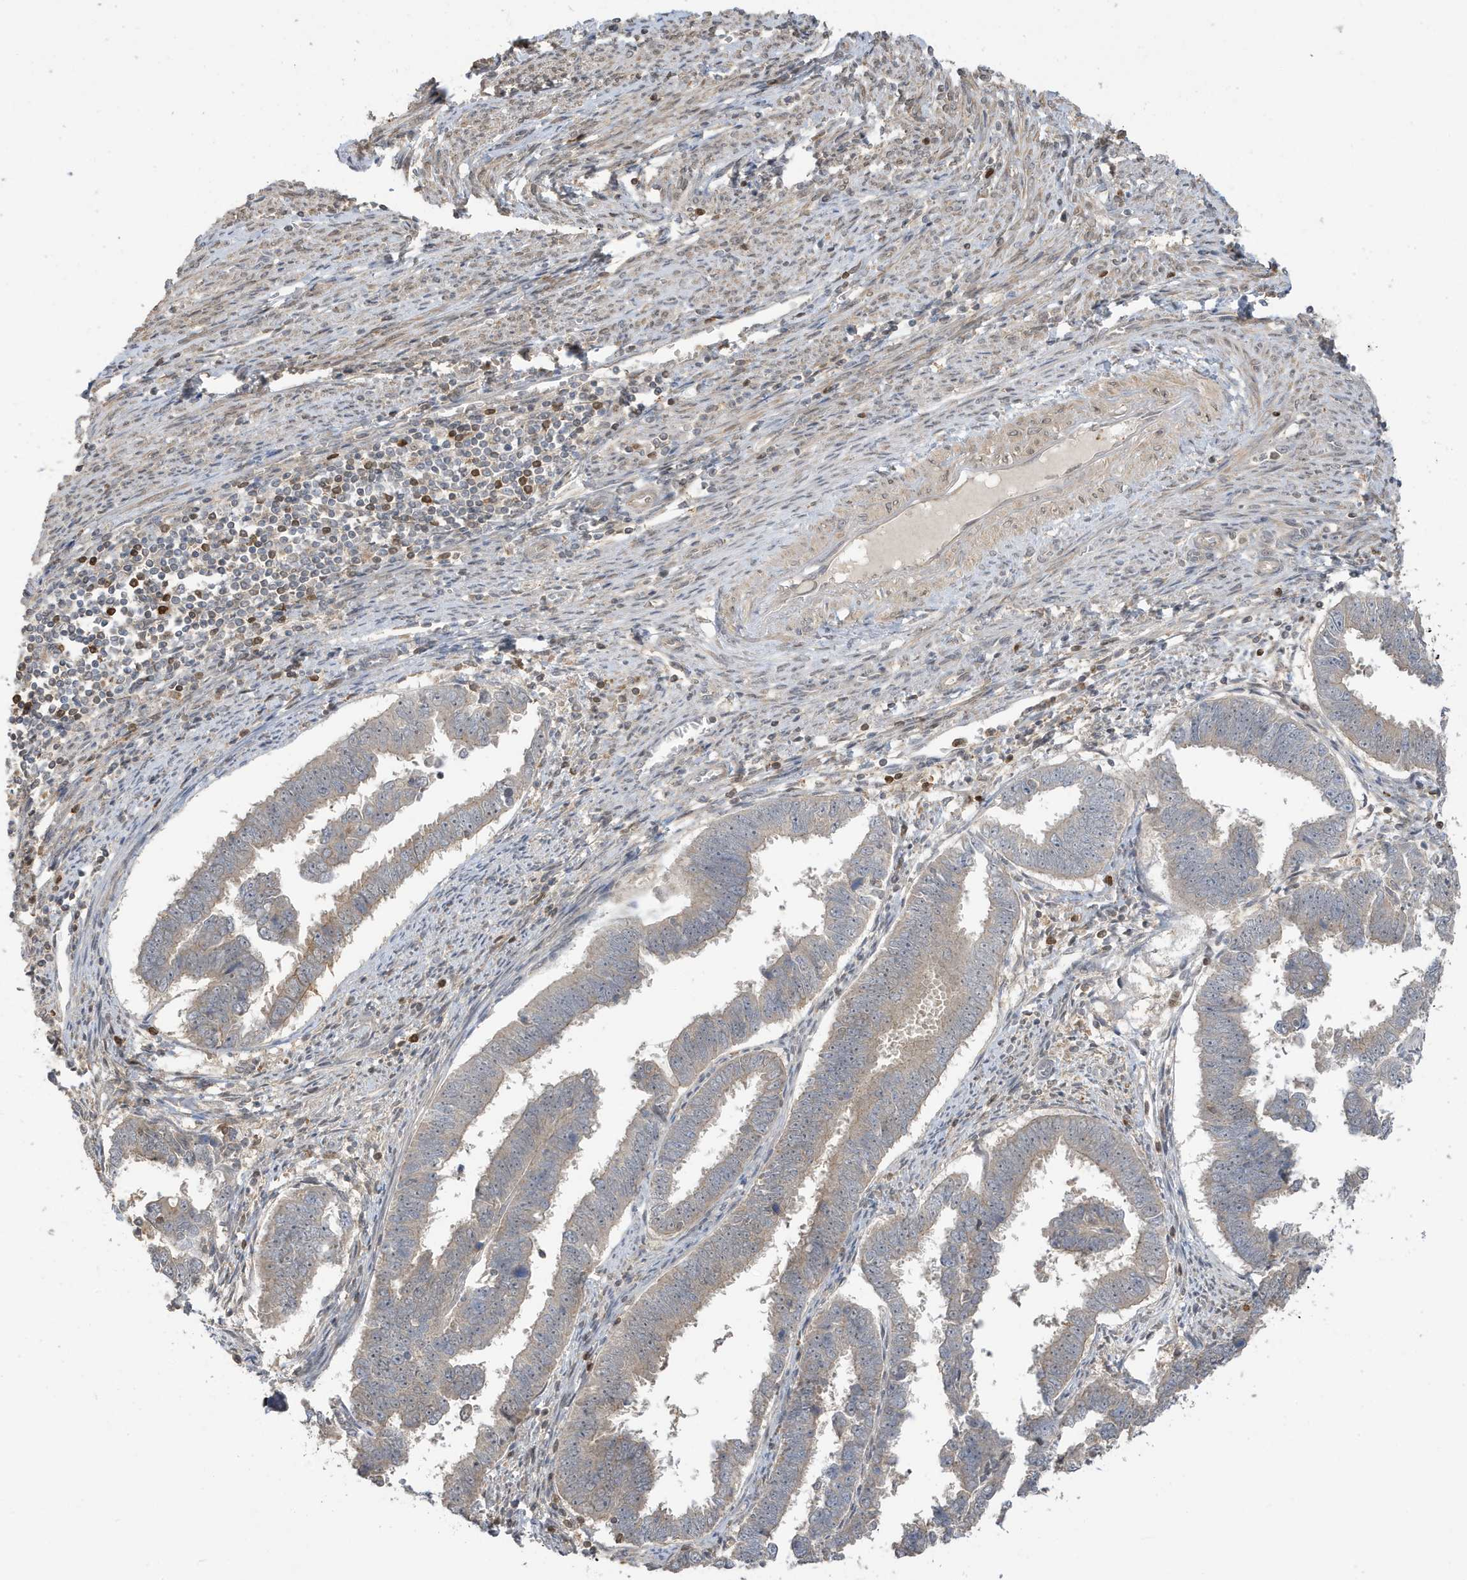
{"staining": {"intensity": "negative", "quantity": "none", "location": "none"}, "tissue": "endometrial cancer", "cell_type": "Tumor cells", "image_type": "cancer", "snomed": [{"axis": "morphology", "description": "Adenocarcinoma, NOS"}, {"axis": "topography", "description": "Endometrium"}], "caption": "The micrograph demonstrates no staining of tumor cells in endometrial cancer (adenocarcinoma).", "gene": "TAB3", "patient": {"sex": "female", "age": 75}}